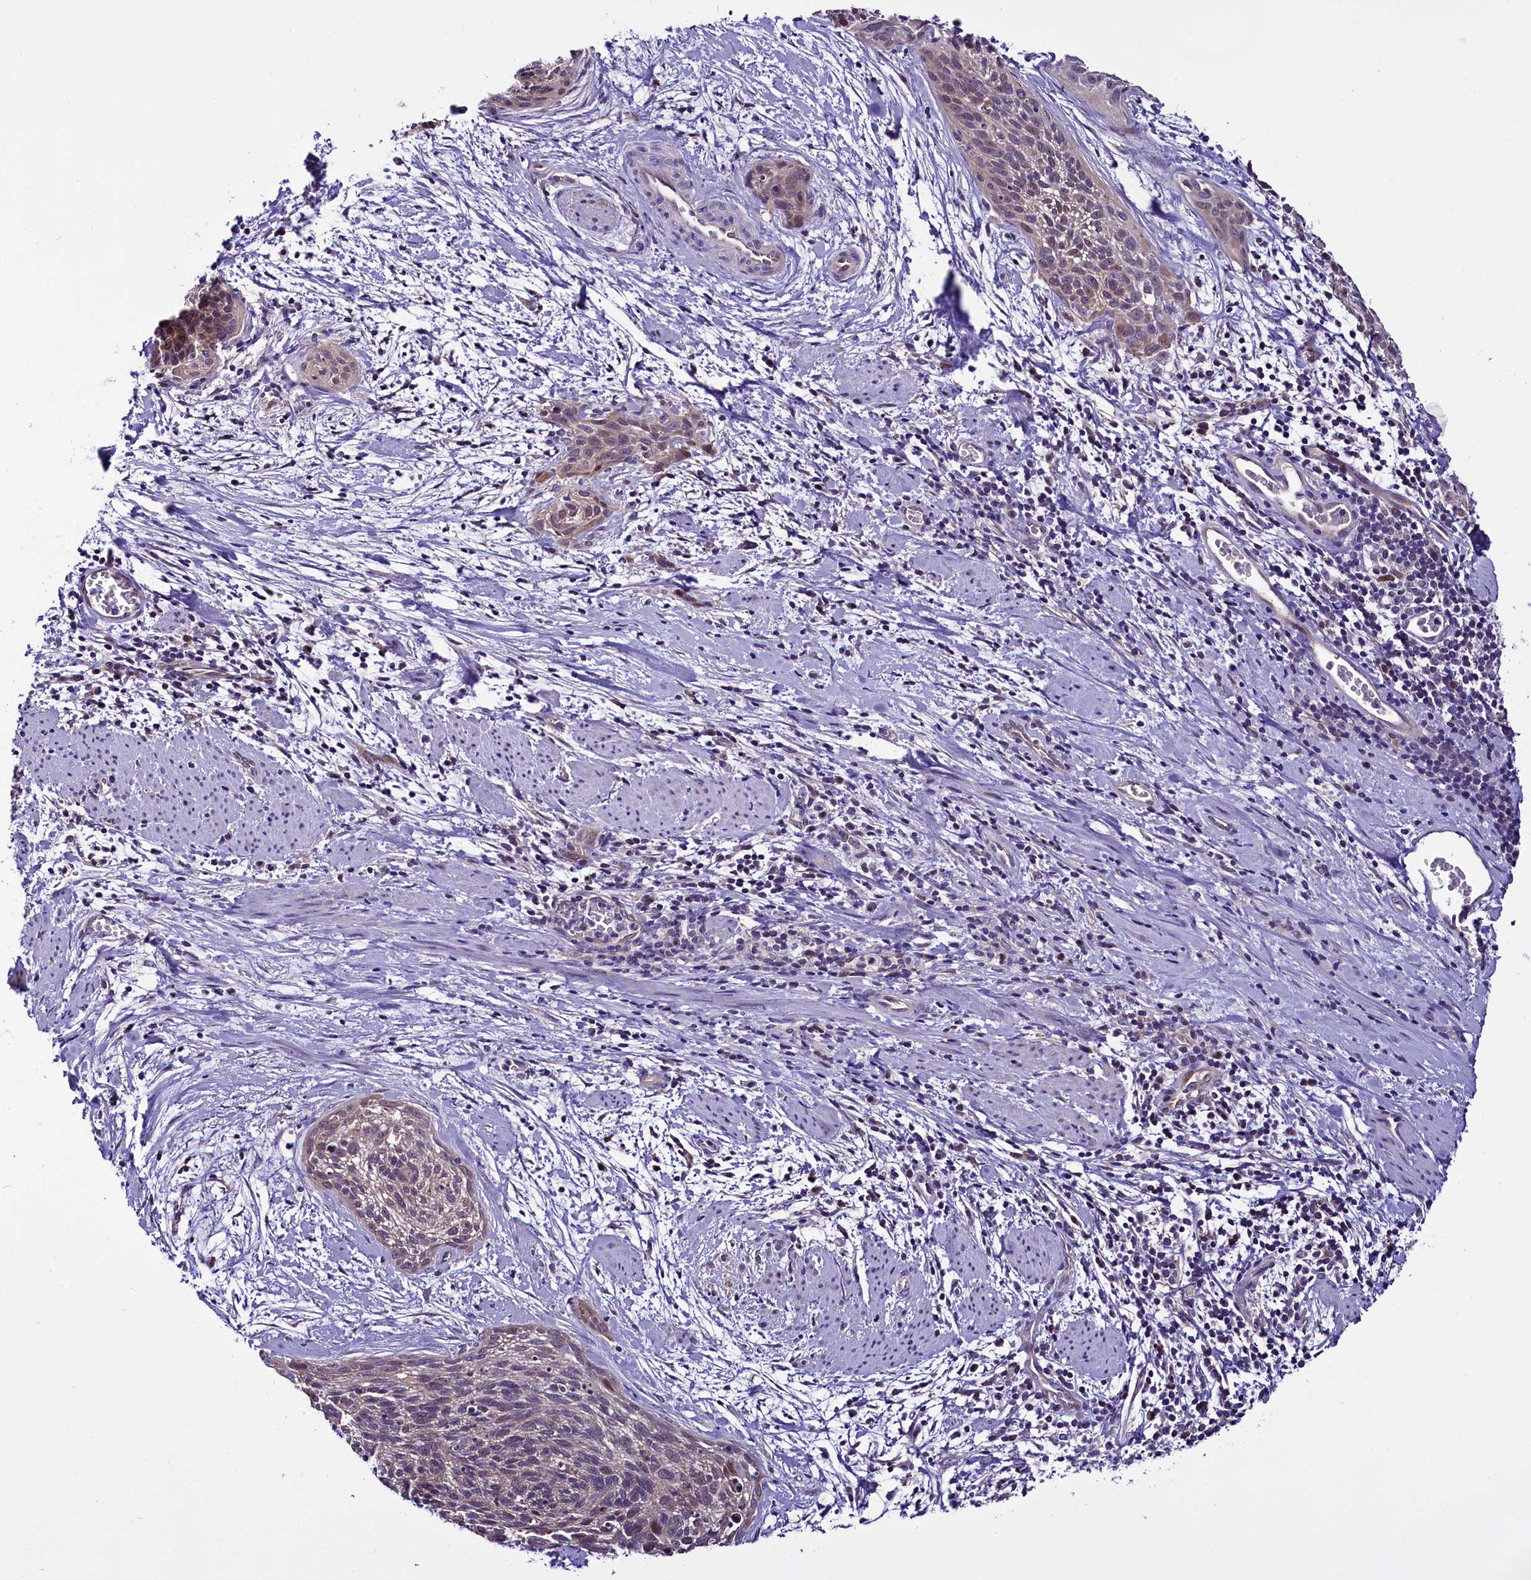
{"staining": {"intensity": "weak", "quantity": "25%-75%", "location": "cytoplasmic/membranous"}, "tissue": "cervical cancer", "cell_type": "Tumor cells", "image_type": "cancer", "snomed": [{"axis": "morphology", "description": "Squamous cell carcinoma, NOS"}, {"axis": "topography", "description": "Cervix"}], "caption": "Squamous cell carcinoma (cervical) tissue reveals weak cytoplasmic/membranous positivity in approximately 25%-75% of tumor cells, visualized by immunohistochemistry.", "gene": "C9orf40", "patient": {"sex": "female", "age": 55}}